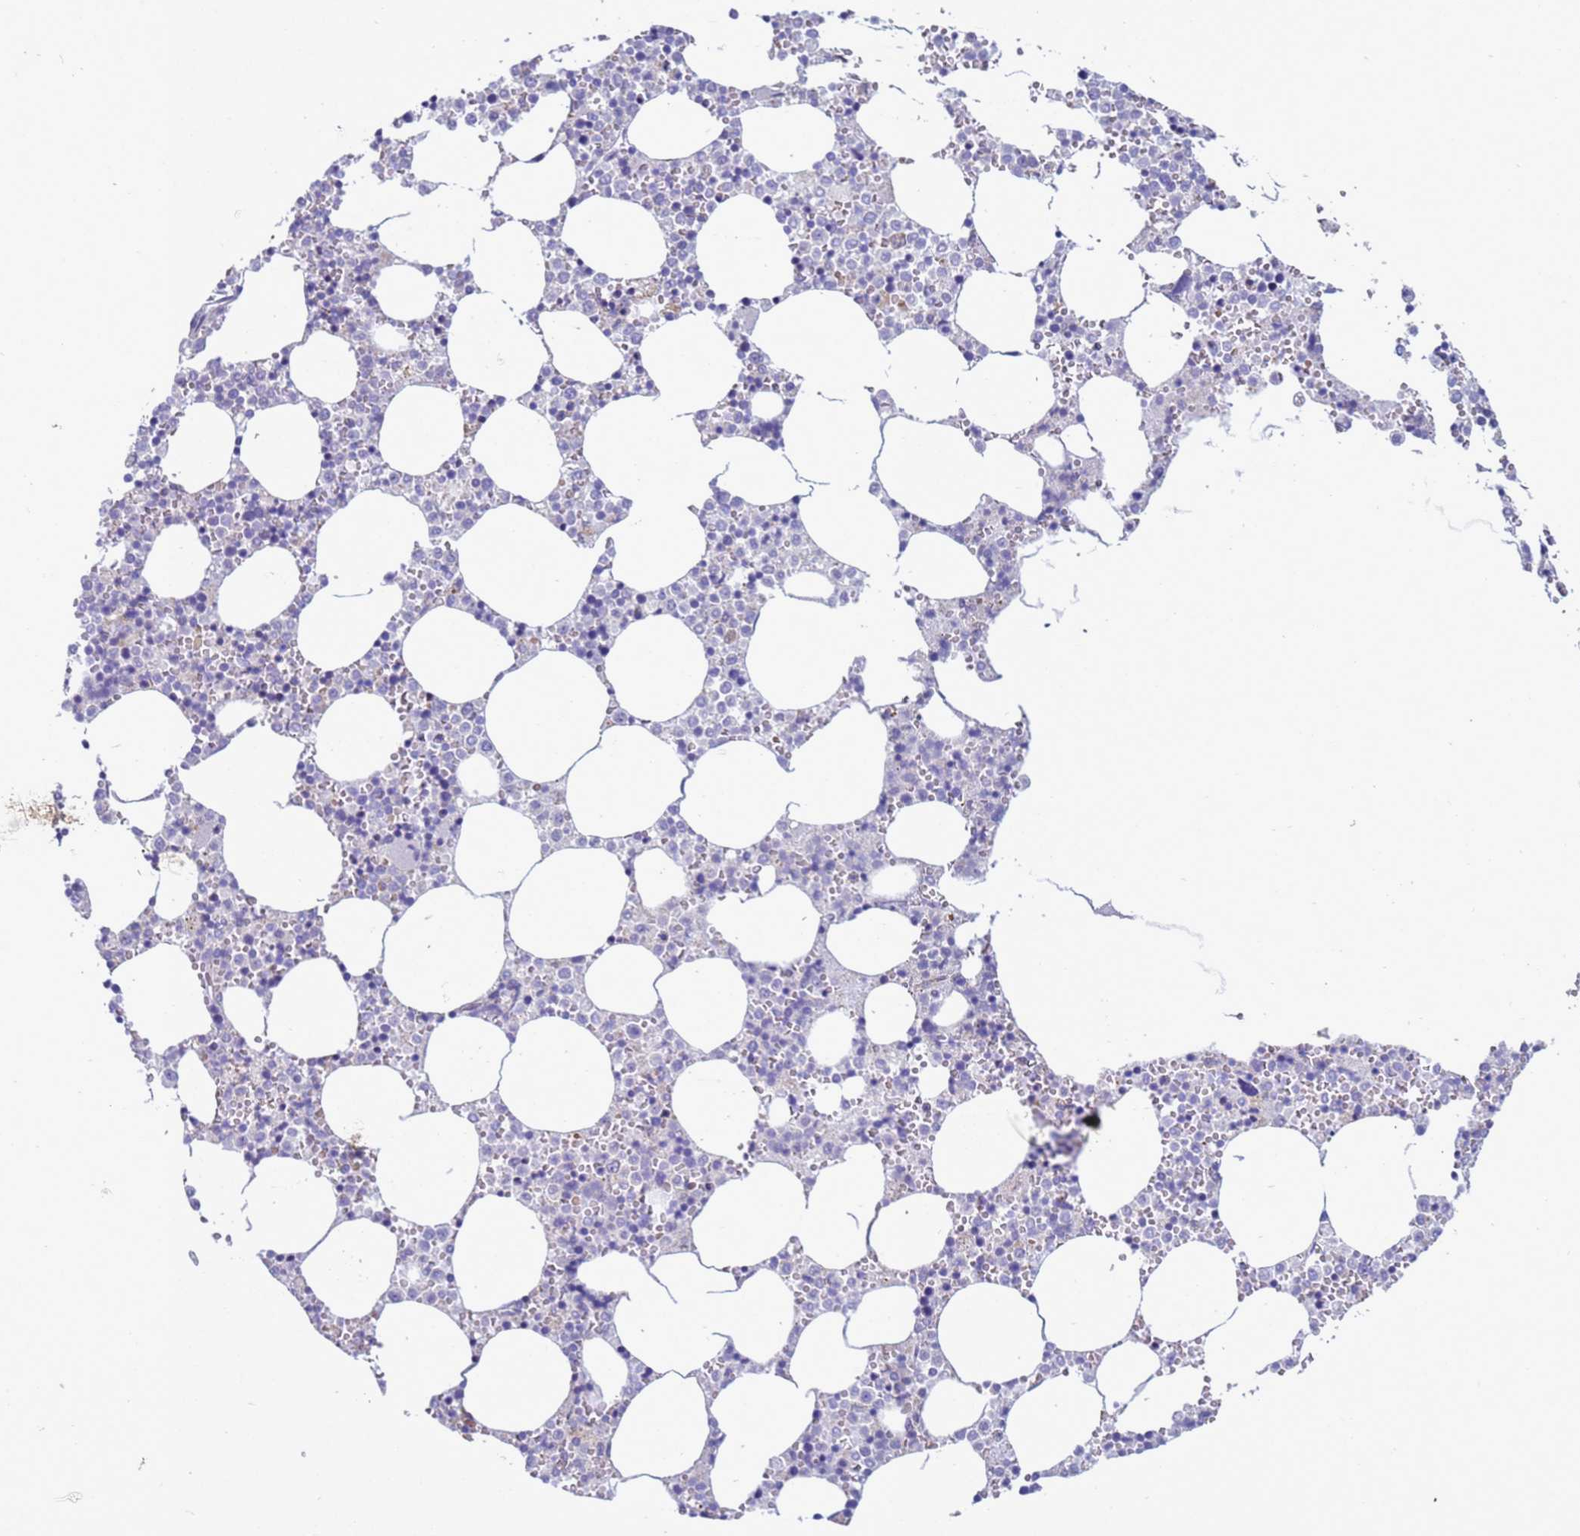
{"staining": {"intensity": "negative", "quantity": "none", "location": "none"}, "tissue": "bone marrow", "cell_type": "Hematopoietic cells", "image_type": "normal", "snomed": [{"axis": "morphology", "description": "Normal tissue, NOS"}, {"axis": "topography", "description": "Bone marrow"}], "caption": "Hematopoietic cells are negative for protein expression in unremarkable human bone marrow. Nuclei are stained in blue.", "gene": "ABHD17B", "patient": {"sex": "female", "age": 64}}